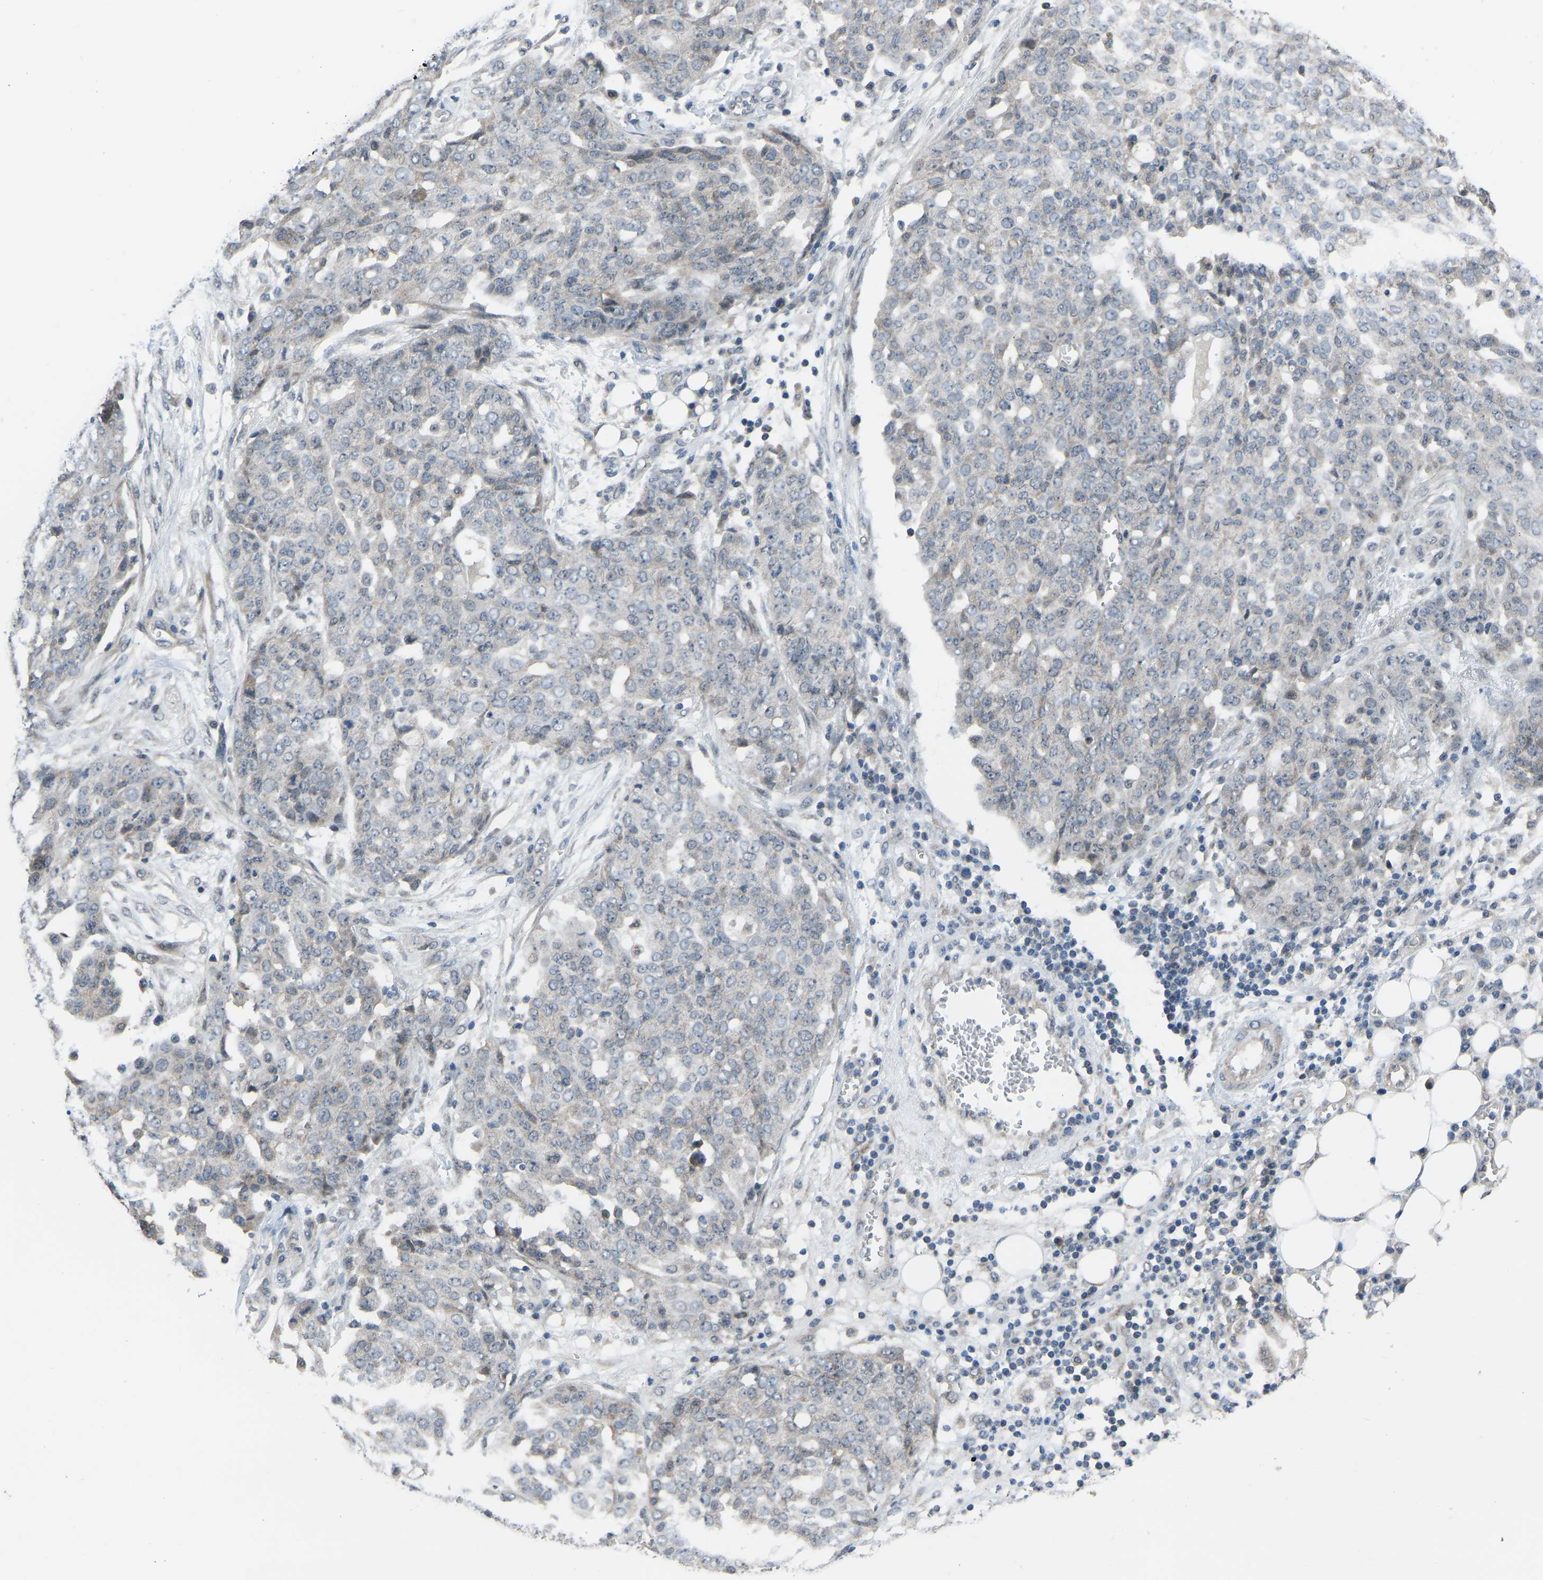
{"staining": {"intensity": "weak", "quantity": "<25%", "location": "cytoplasmic/membranous"}, "tissue": "ovarian cancer", "cell_type": "Tumor cells", "image_type": "cancer", "snomed": [{"axis": "morphology", "description": "Cystadenocarcinoma, serous, NOS"}, {"axis": "topography", "description": "Soft tissue"}, {"axis": "topography", "description": "Ovary"}], "caption": "A high-resolution image shows immunohistochemistry staining of serous cystadenocarcinoma (ovarian), which demonstrates no significant staining in tumor cells.", "gene": "CDK2AP1", "patient": {"sex": "female", "age": 57}}